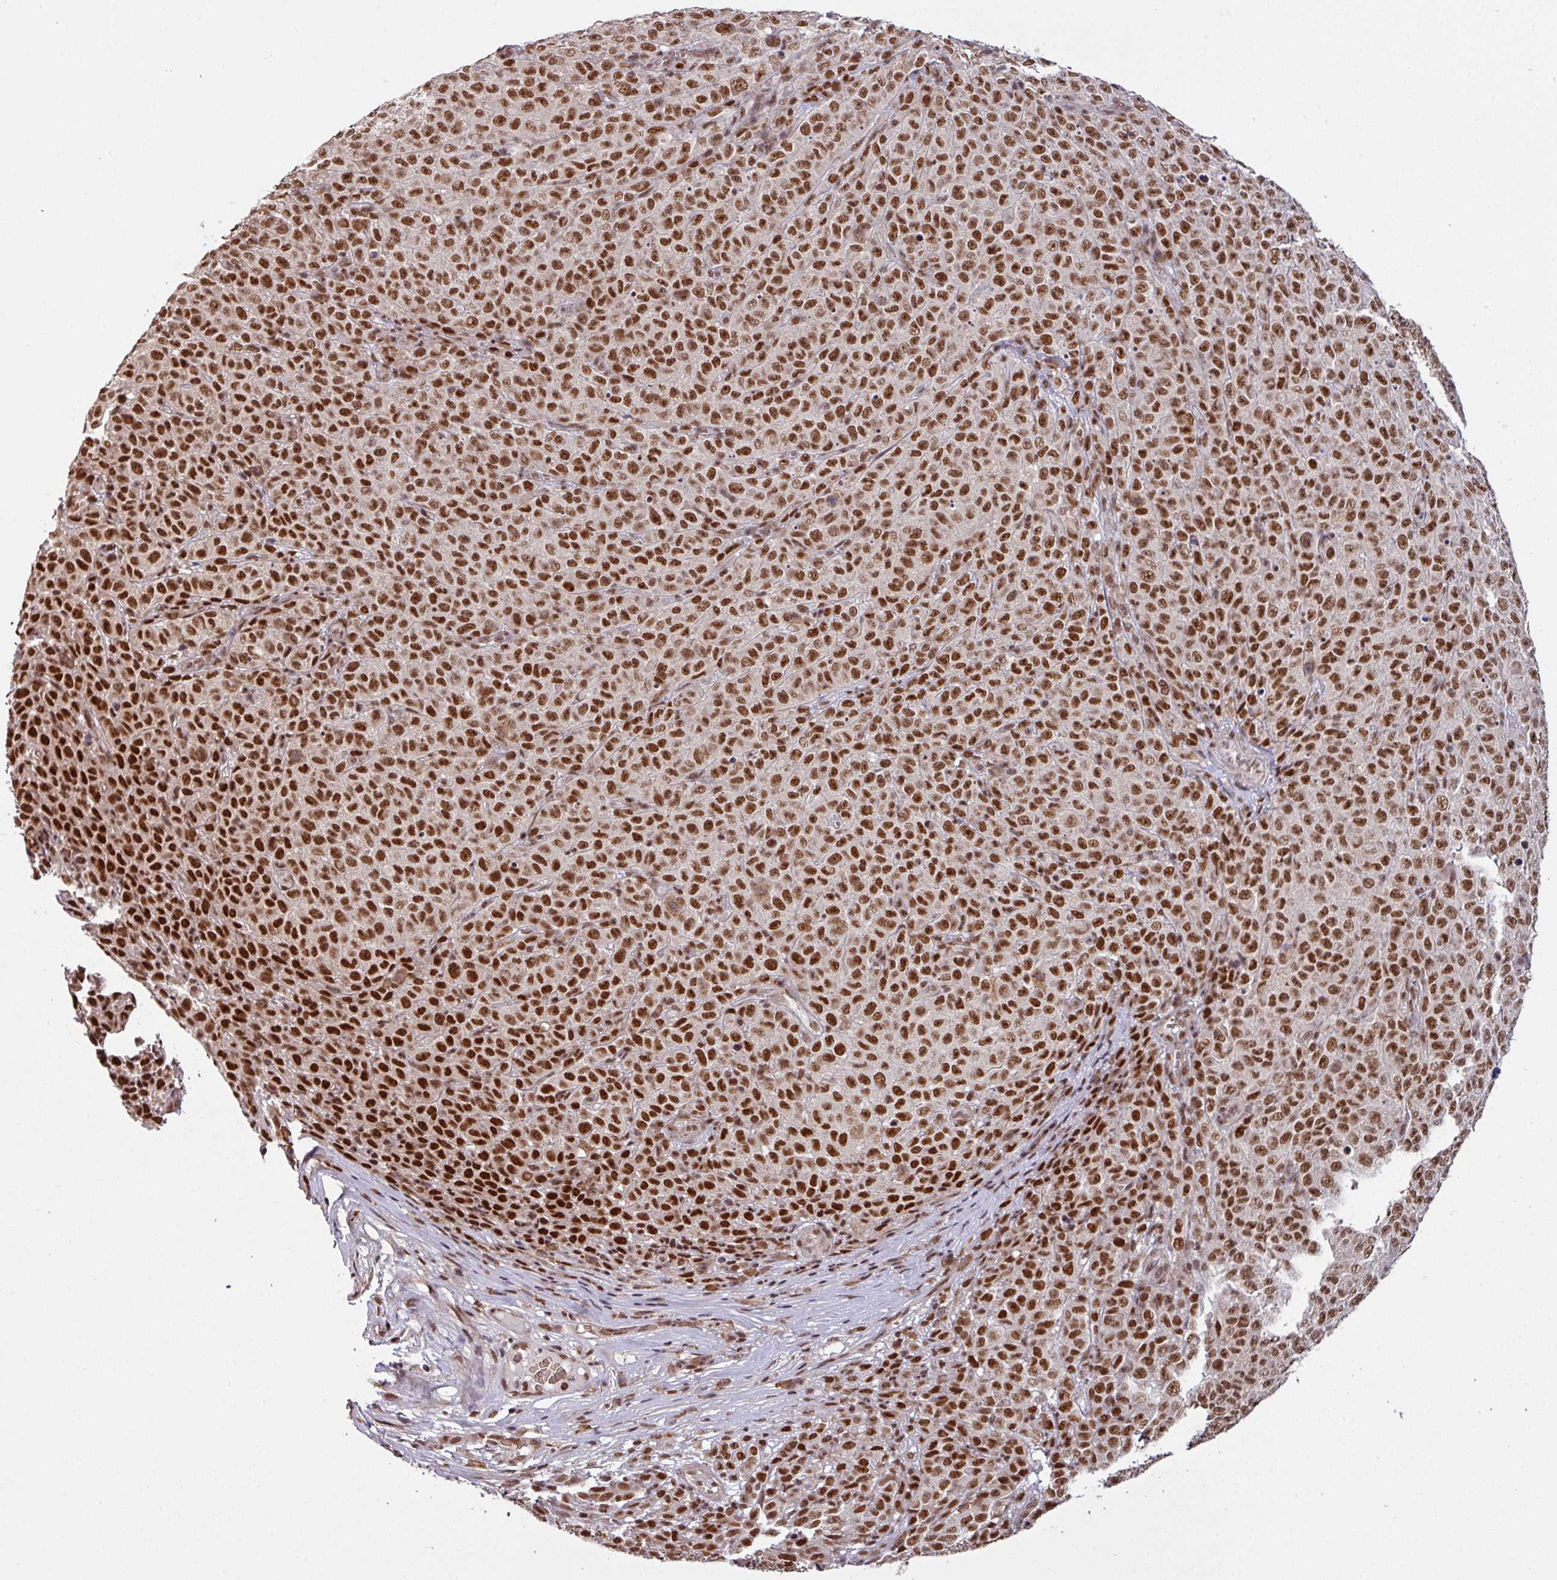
{"staining": {"intensity": "strong", "quantity": ">75%", "location": "nuclear"}, "tissue": "melanoma", "cell_type": "Tumor cells", "image_type": "cancer", "snomed": [{"axis": "morphology", "description": "Malignant melanoma, NOS"}, {"axis": "topography", "description": "Skin"}], "caption": "Protein staining of melanoma tissue exhibits strong nuclear positivity in approximately >75% of tumor cells.", "gene": "PHF23", "patient": {"sex": "female", "age": 82}}